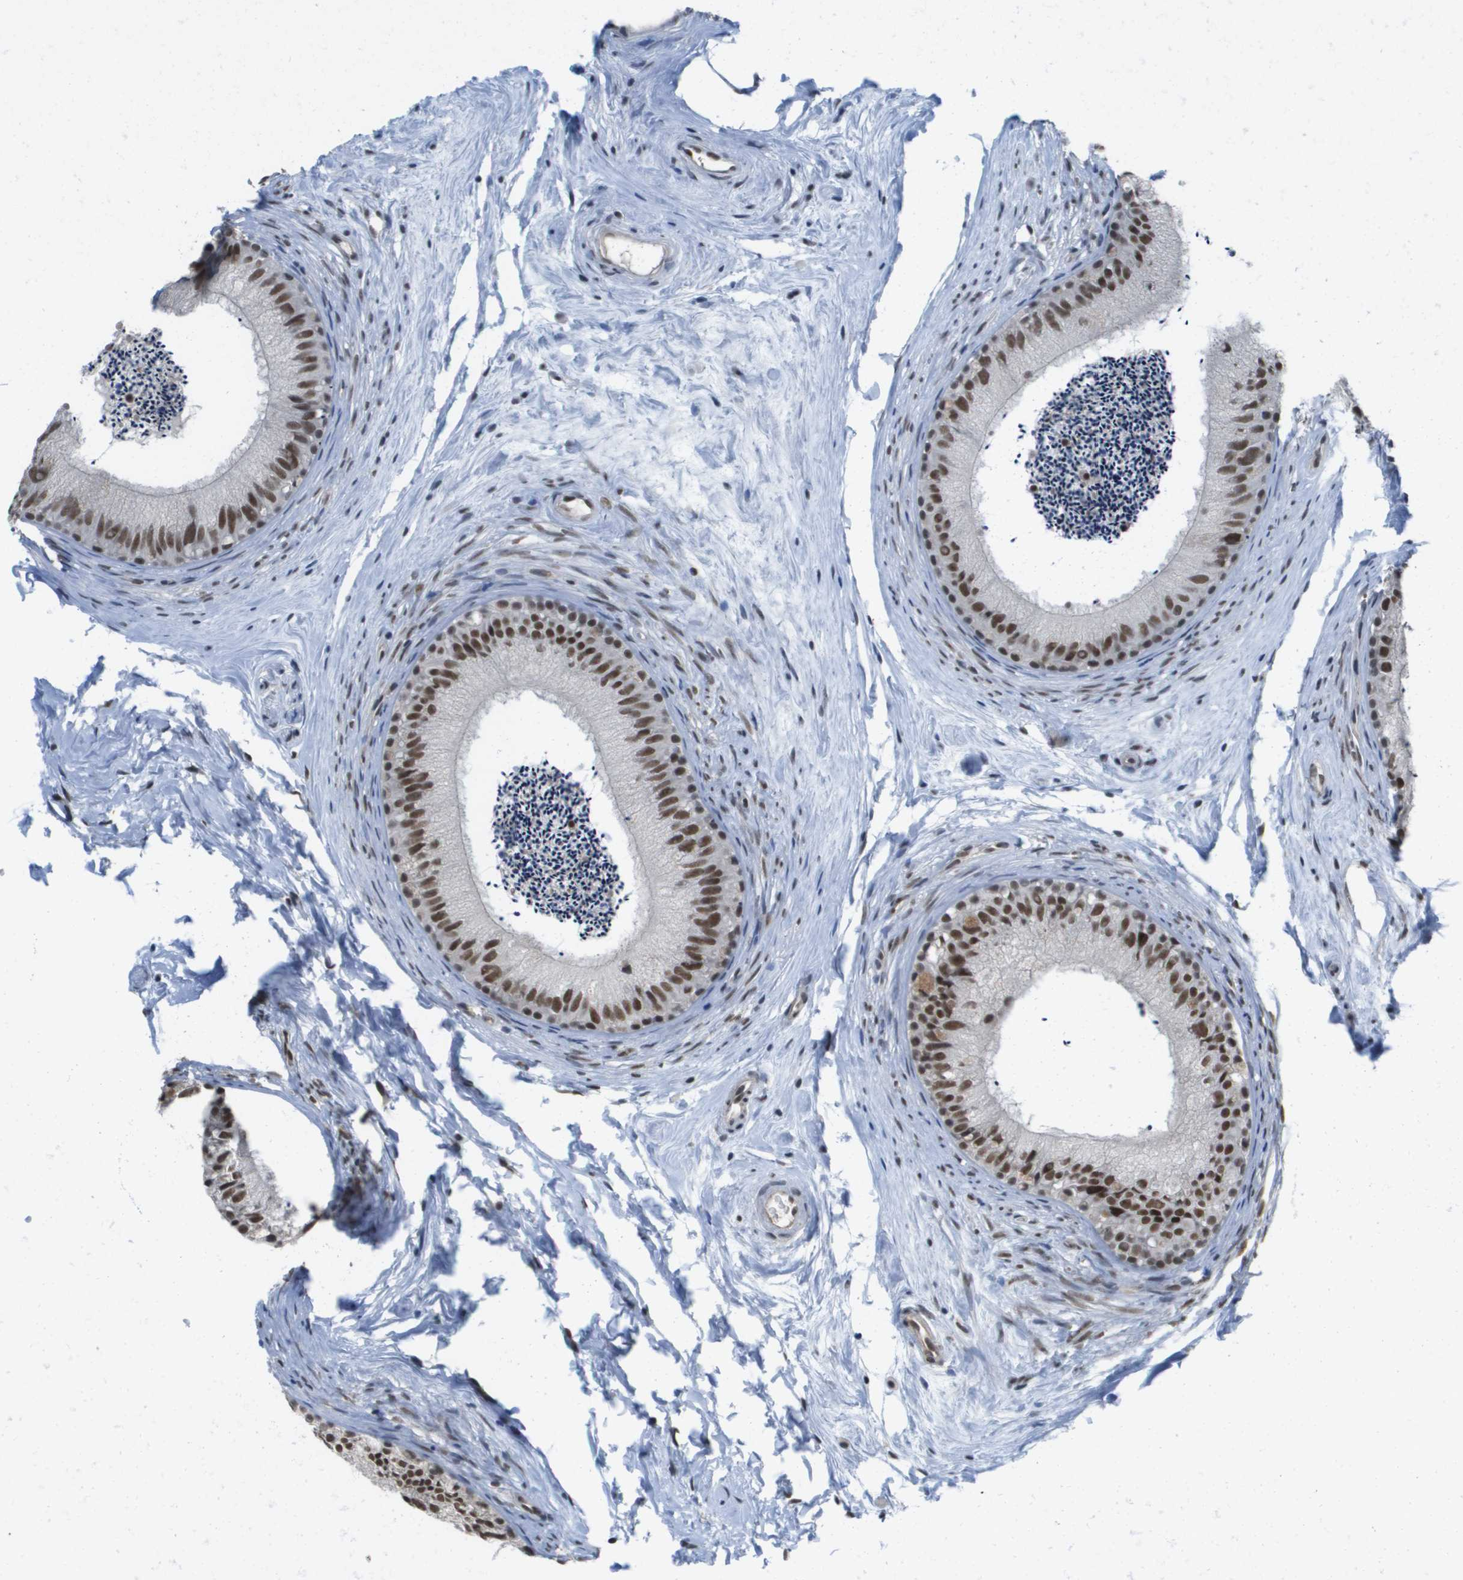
{"staining": {"intensity": "strong", "quantity": ">75%", "location": "nuclear"}, "tissue": "epididymis", "cell_type": "Glandular cells", "image_type": "normal", "snomed": [{"axis": "morphology", "description": "Normal tissue, NOS"}, {"axis": "topography", "description": "Epididymis"}], "caption": "Strong nuclear protein positivity is seen in about >75% of glandular cells in epididymis.", "gene": "ISY1", "patient": {"sex": "male", "age": 56}}